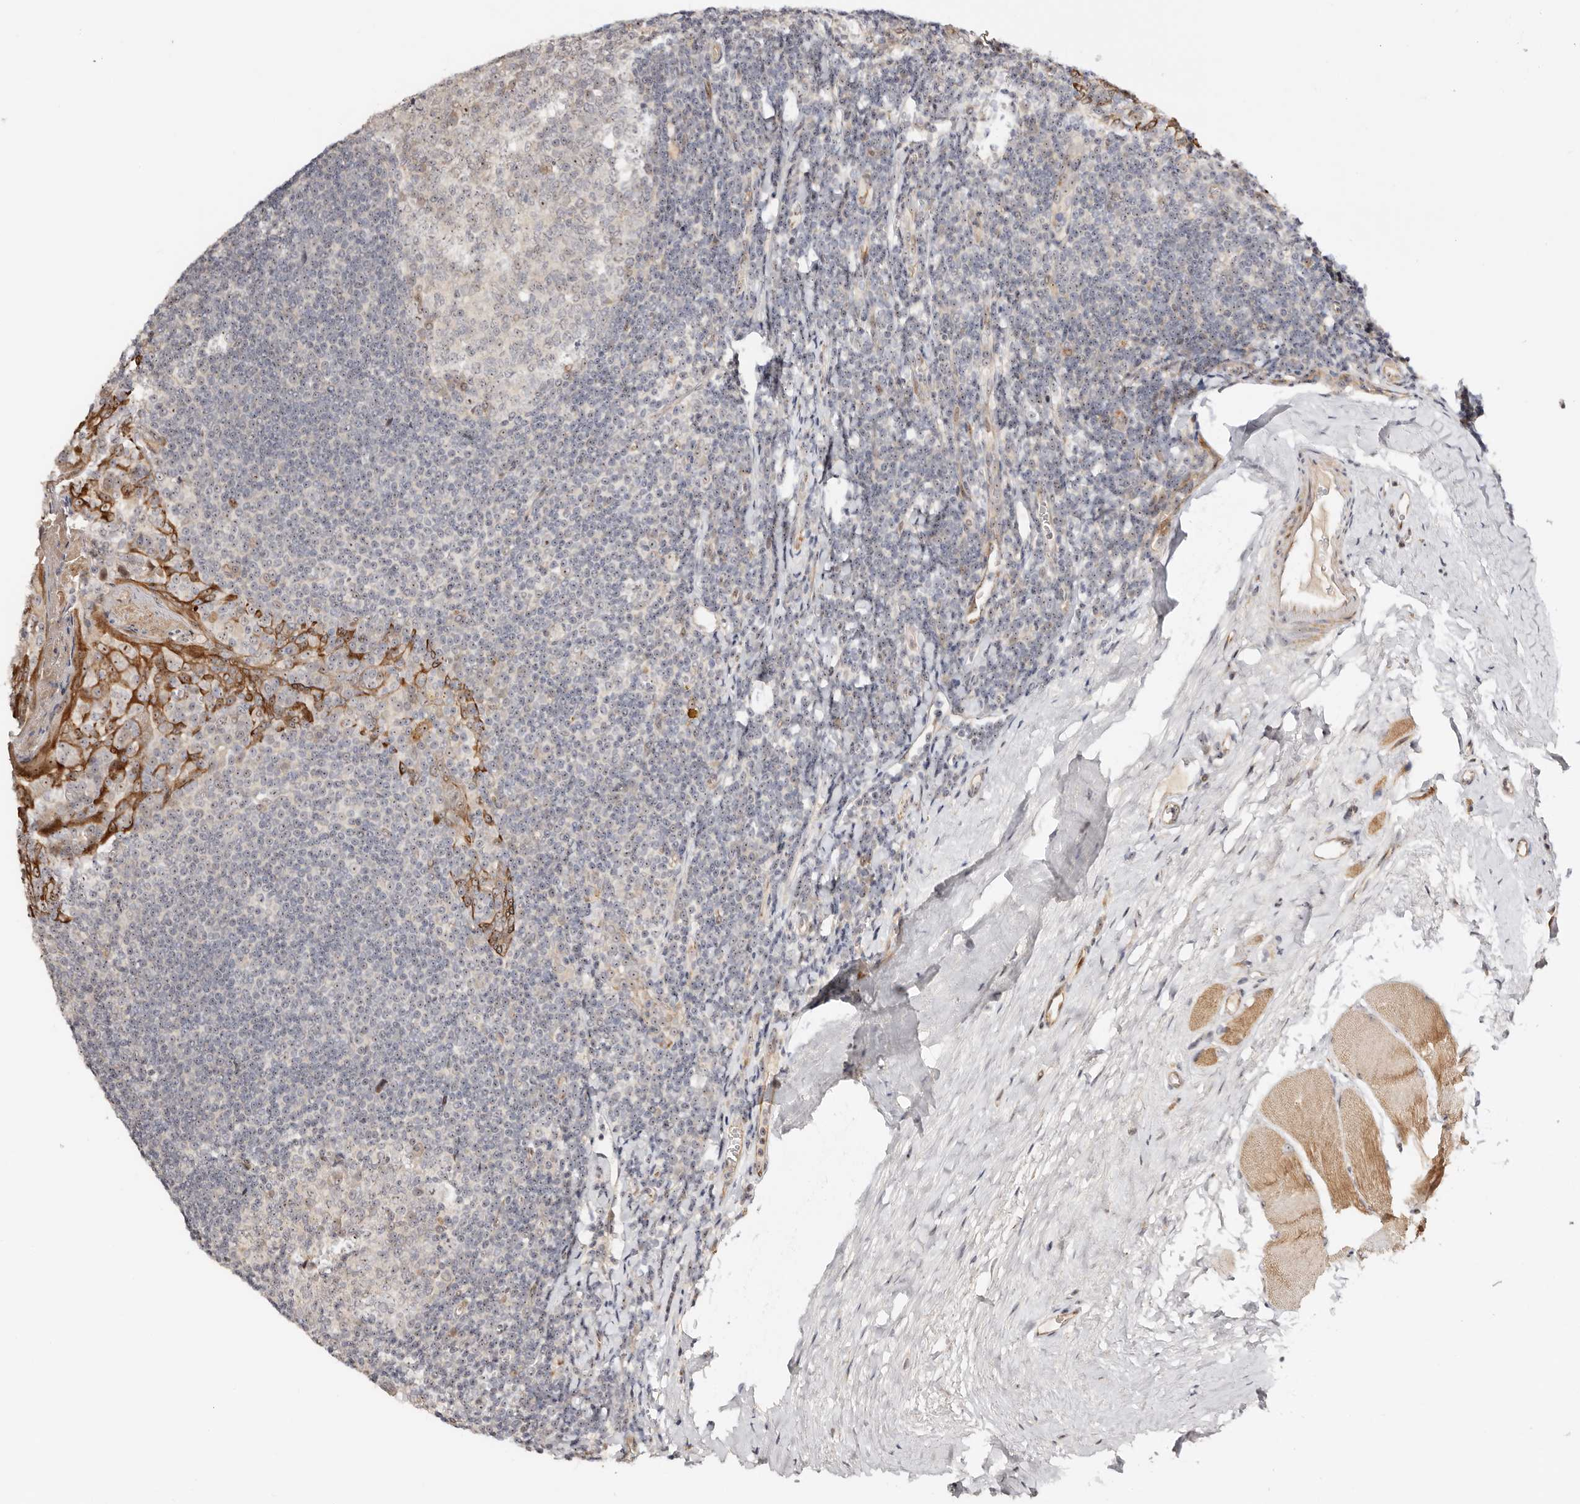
{"staining": {"intensity": "weak", "quantity": "<25%", "location": "nuclear"}, "tissue": "tonsil", "cell_type": "Germinal center cells", "image_type": "normal", "snomed": [{"axis": "morphology", "description": "Normal tissue, NOS"}, {"axis": "topography", "description": "Tonsil"}], "caption": "IHC photomicrograph of benign tonsil: tonsil stained with DAB (3,3'-diaminobenzidine) reveals no significant protein positivity in germinal center cells.", "gene": "ODF2L", "patient": {"sex": "male", "age": 27}}